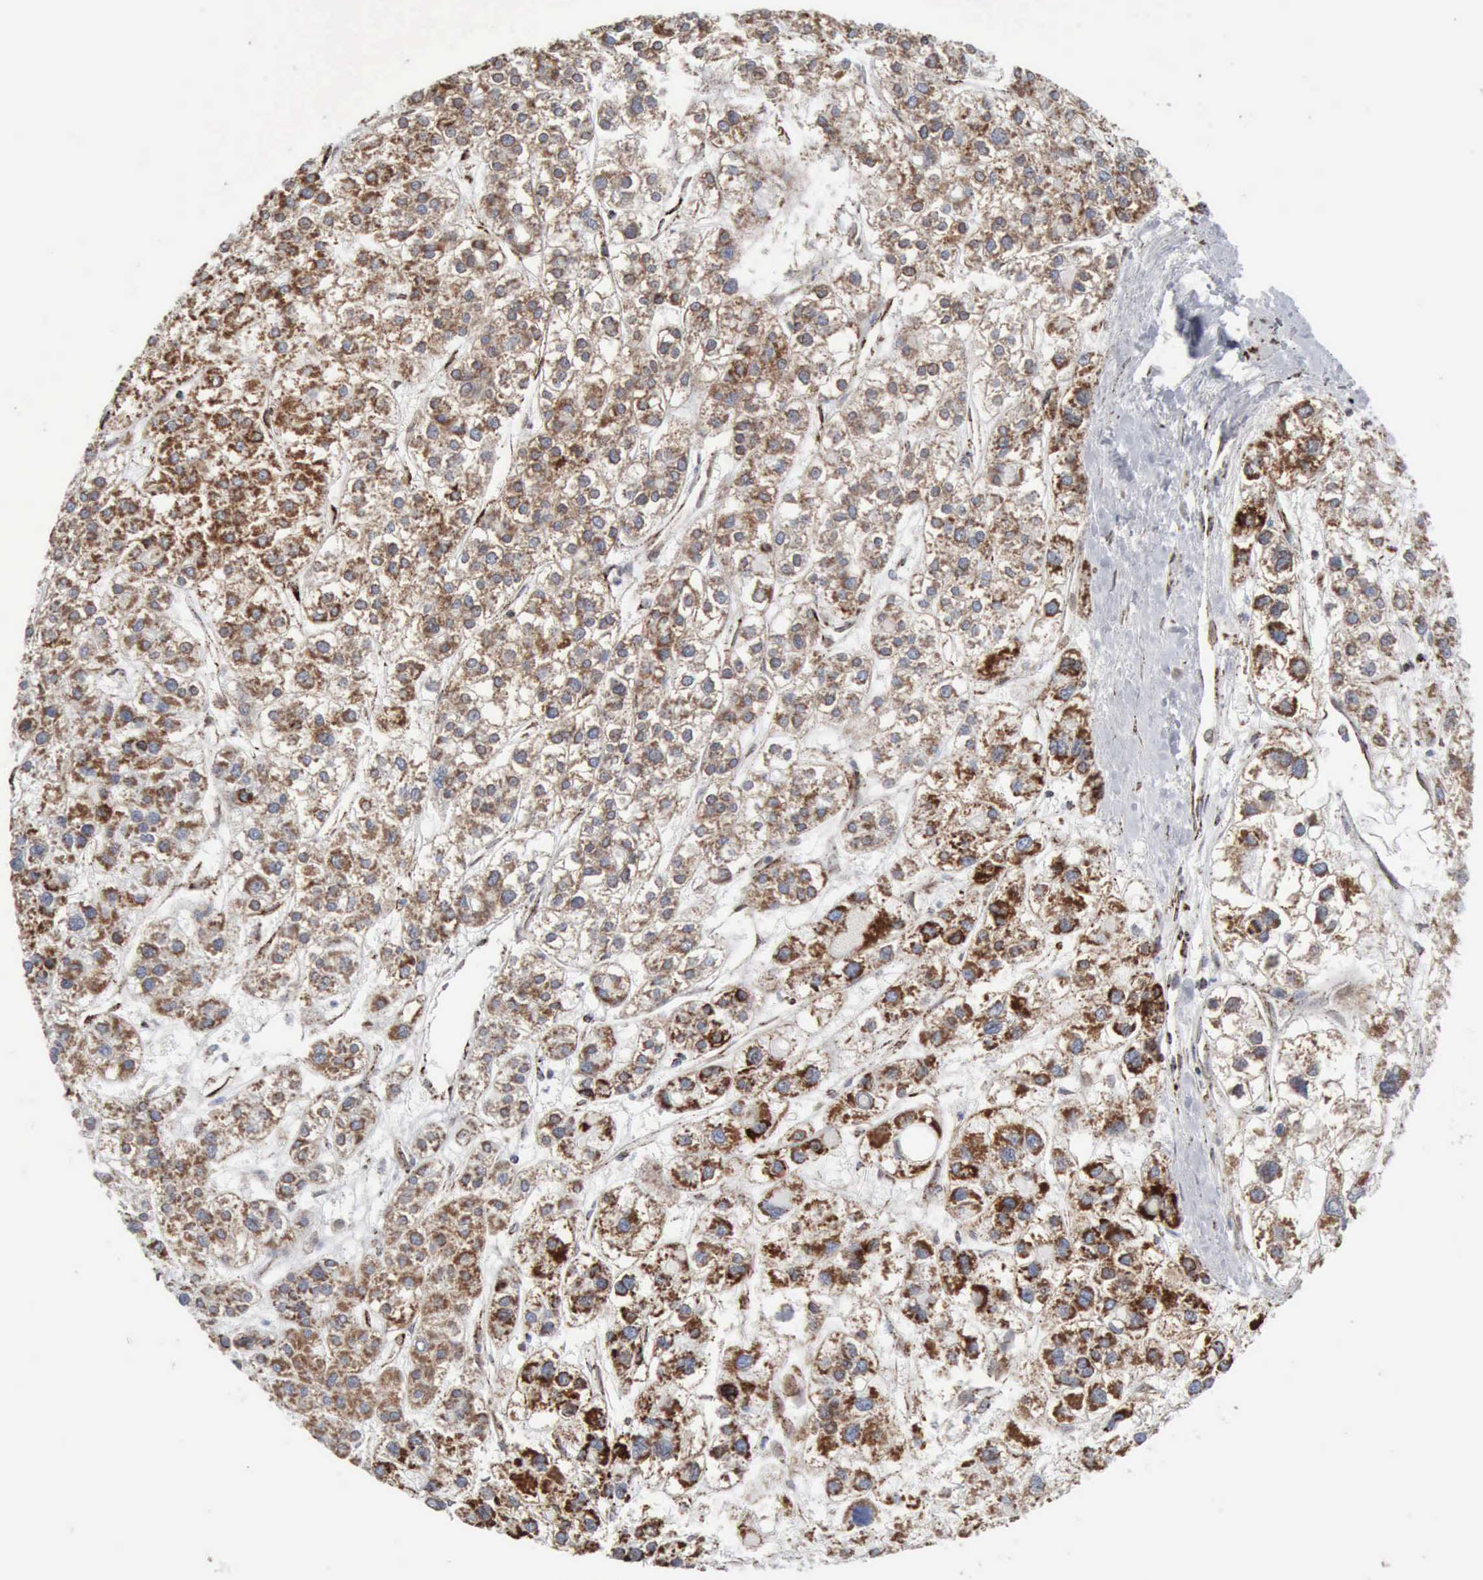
{"staining": {"intensity": "moderate", "quantity": ">75%", "location": "cytoplasmic/membranous"}, "tissue": "liver cancer", "cell_type": "Tumor cells", "image_type": "cancer", "snomed": [{"axis": "morphology", "description": "Carcinoma, Hepatocellular, NOS"}, {"axis": "topography", "description": "Liver"}], "caption": "Protein expression analysis of human liver cancer reveals moderate cytoplasmic/membranous positivity in approximately >75% of tumor cells.", "gene": "ACO2", "patient": {"sex": "female", "age": 85}}